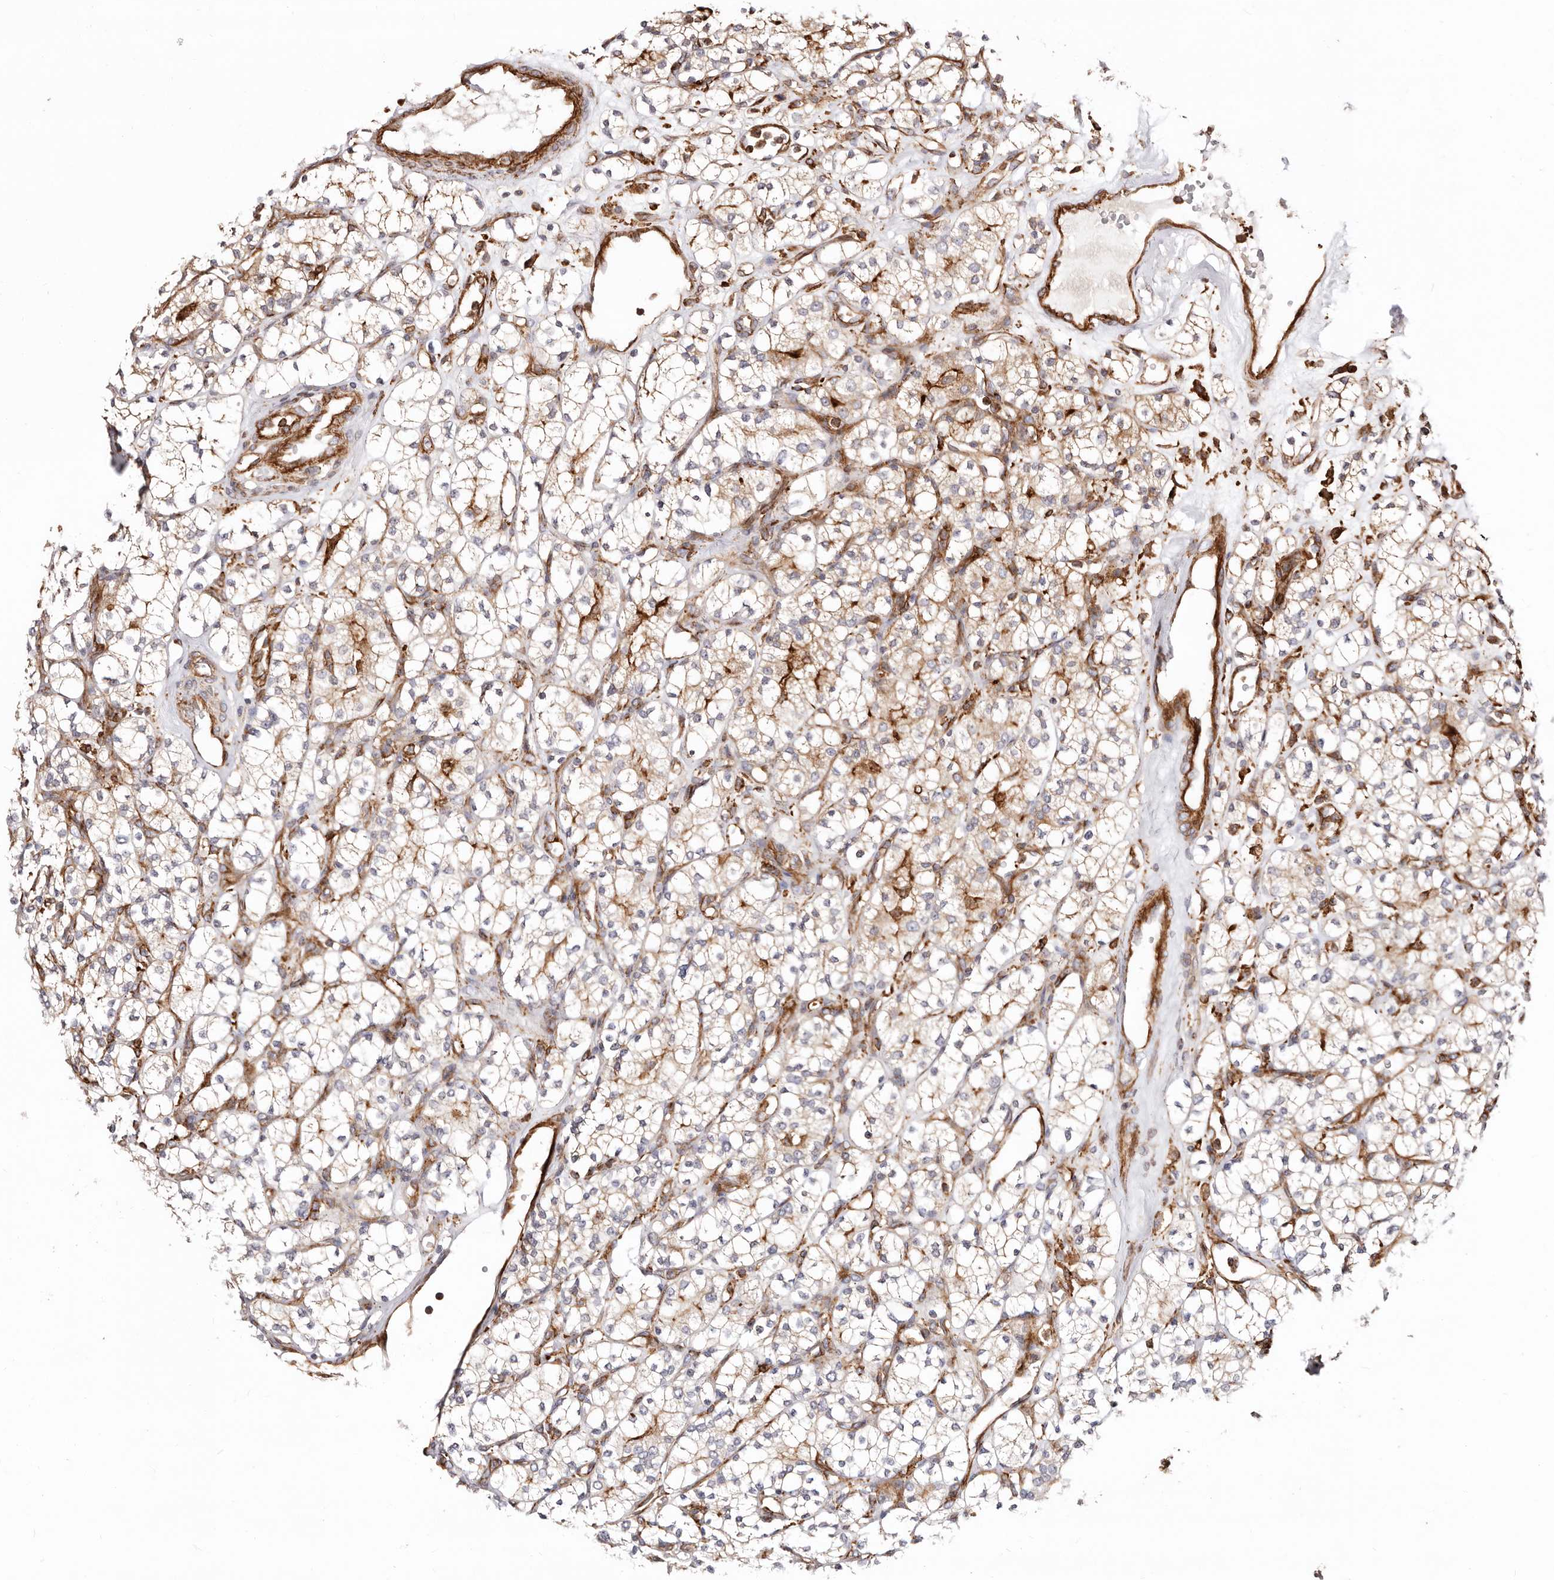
{"staining": {"intensity": "weak", "quantity": "25%-75%", "location": "cytoplasmic/membranous"}, "tissue": "renal cancer", "cell_type": "Tumor cells", "image_type": "cancer", "snomed": [{"axis": "morphology", "description": "Adenocarcinoma, NOS"}, {"axis": "topography", "description": "Kidney"}], "caption": "Immunohistochemistry photomicrograph of human renal adenocarcinoma stained for a protein (brown), which shows low levels of weak cytoplasmic/membranous positivity in approximately 25%-75% of tumor cells.", "gene": "PTPN22", "patient": {"sex": "male", "age": 77}}